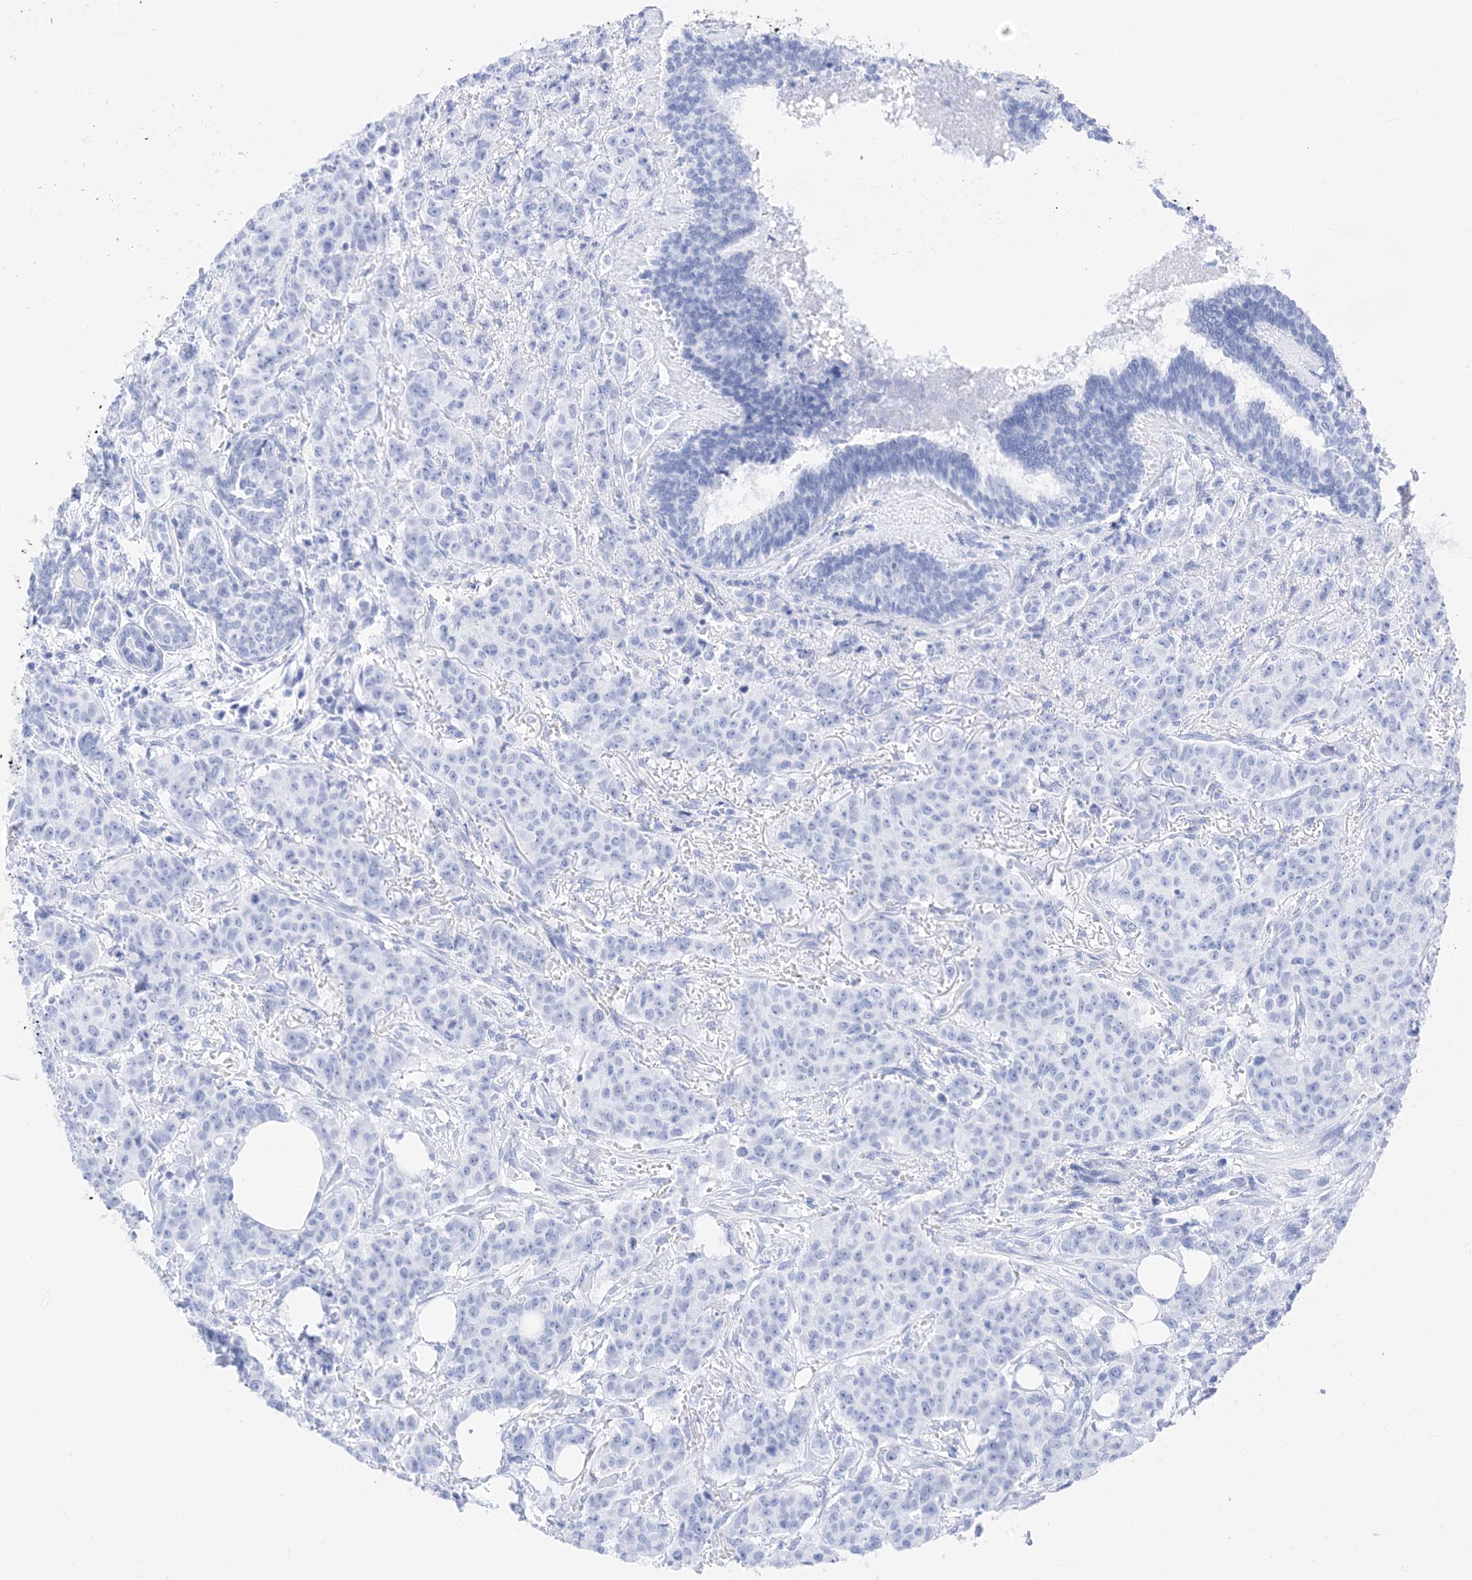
{"staining": {"intensity": "negative", "quantity": "none", "location": "none"}, "tissue": "breast cancer", "cell_type": "Tumor cells", "image_type": "cancer", "snomed": [{"axis": "morphology", "description": "Duct carcinoma"}, {"axis": "topography", "description": "Breast"}], "caption": "An immunohistochemistry histopathology image of breast cancer is shown. There is no staining in tumor cells of breast cancer.", "gene": "MUC17", "patient": {"sex": "female", "age": 40}}